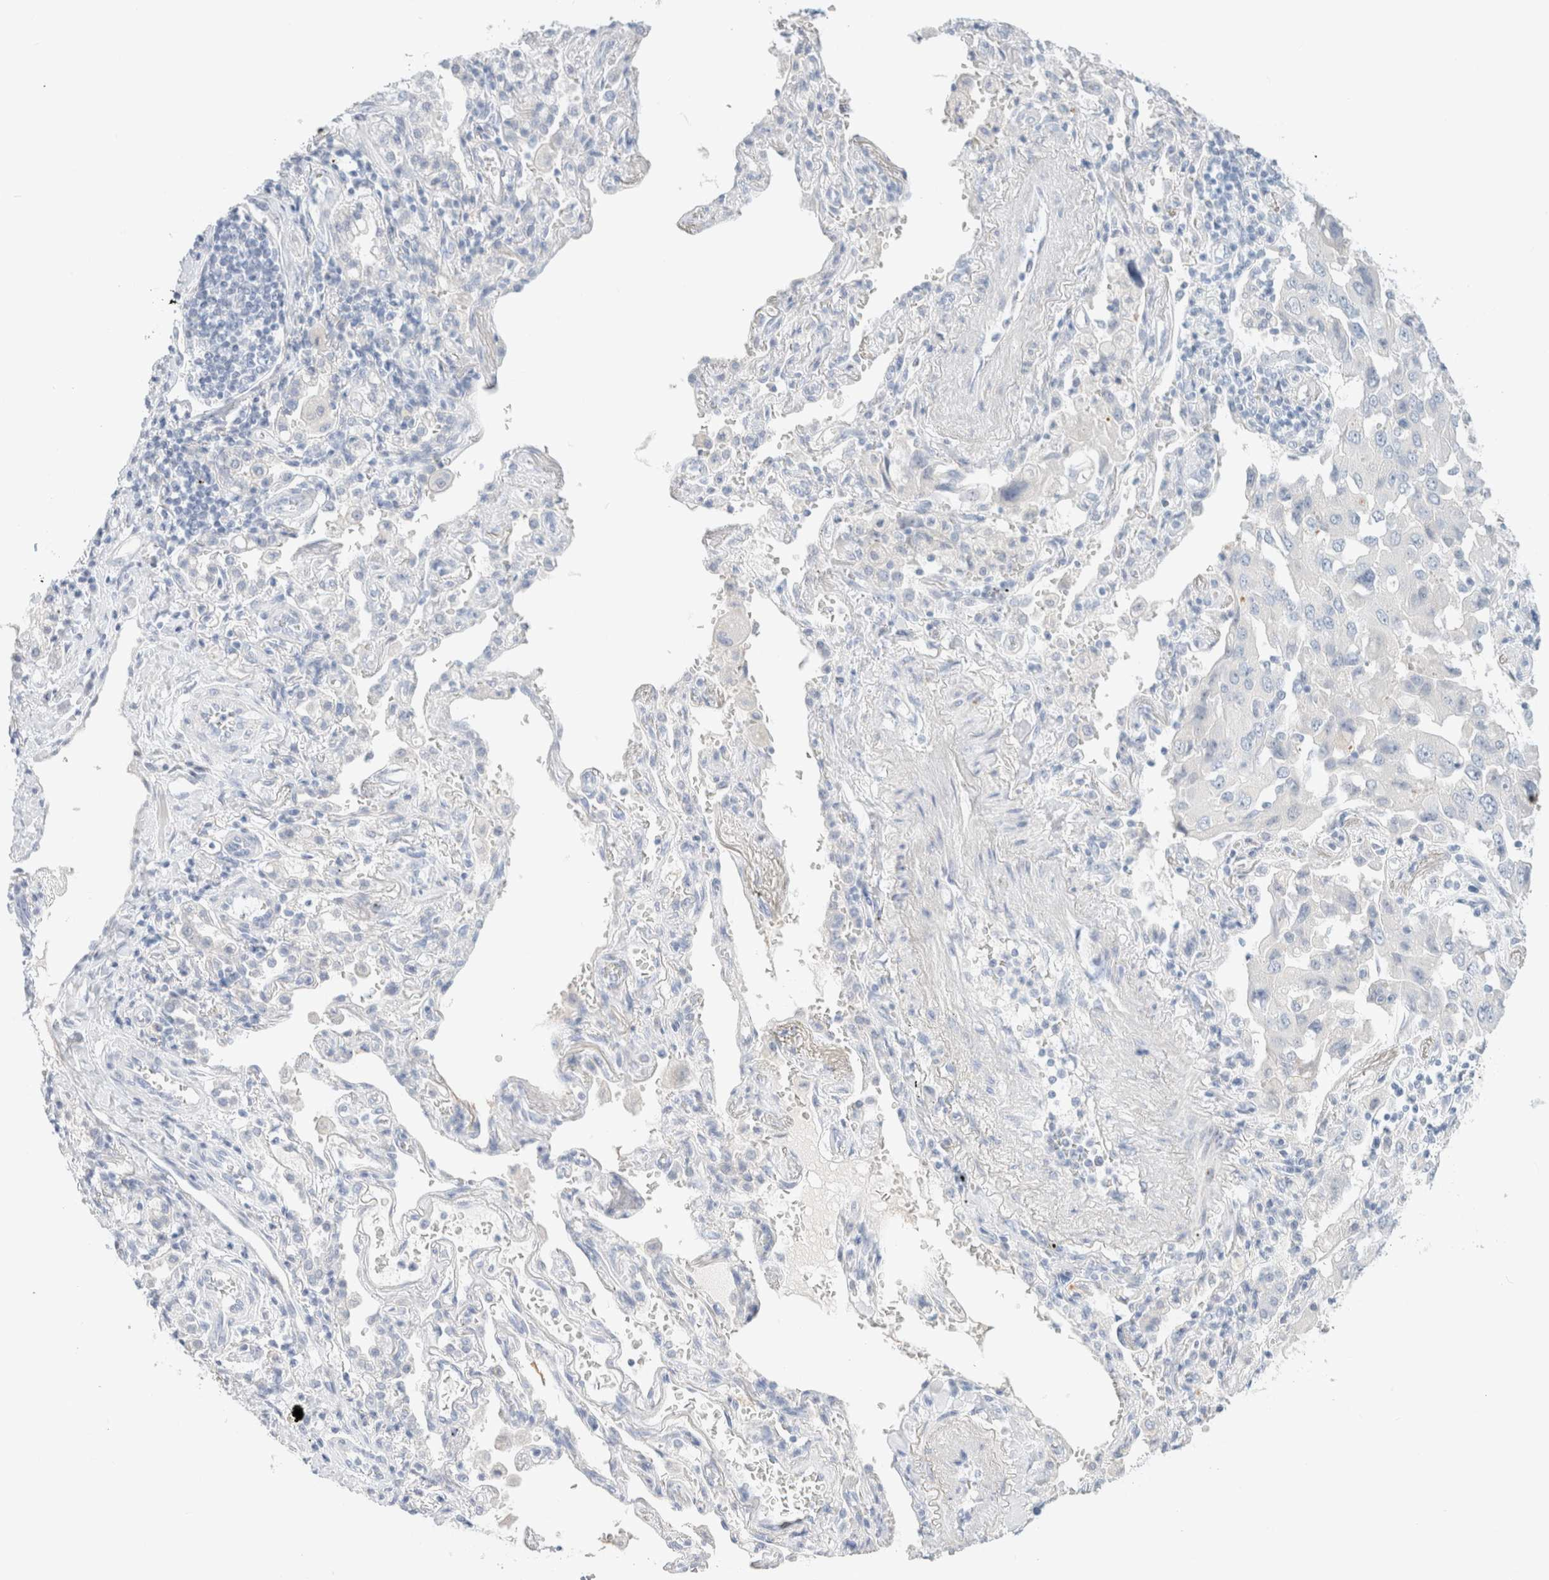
{"staining": {"intensity": "negative", "quantity": "none", "location": "none"}, "tissue": "lung cancer", "cell_type": "Tumor cells", "image_type": "cancer", "snomed": [{"axis": "morphology", "description": "Adenocarcinoma, NOS"}, {"axis": "topography", "description": "Lung"}], "caption": "IHC micrograph of human lung cancer (adenocarcinoma) stained for a protein (brown), which displays no expression in tumor cells.", "gene": "CPQ", "patient": {"sex": "female", "age": 65}}